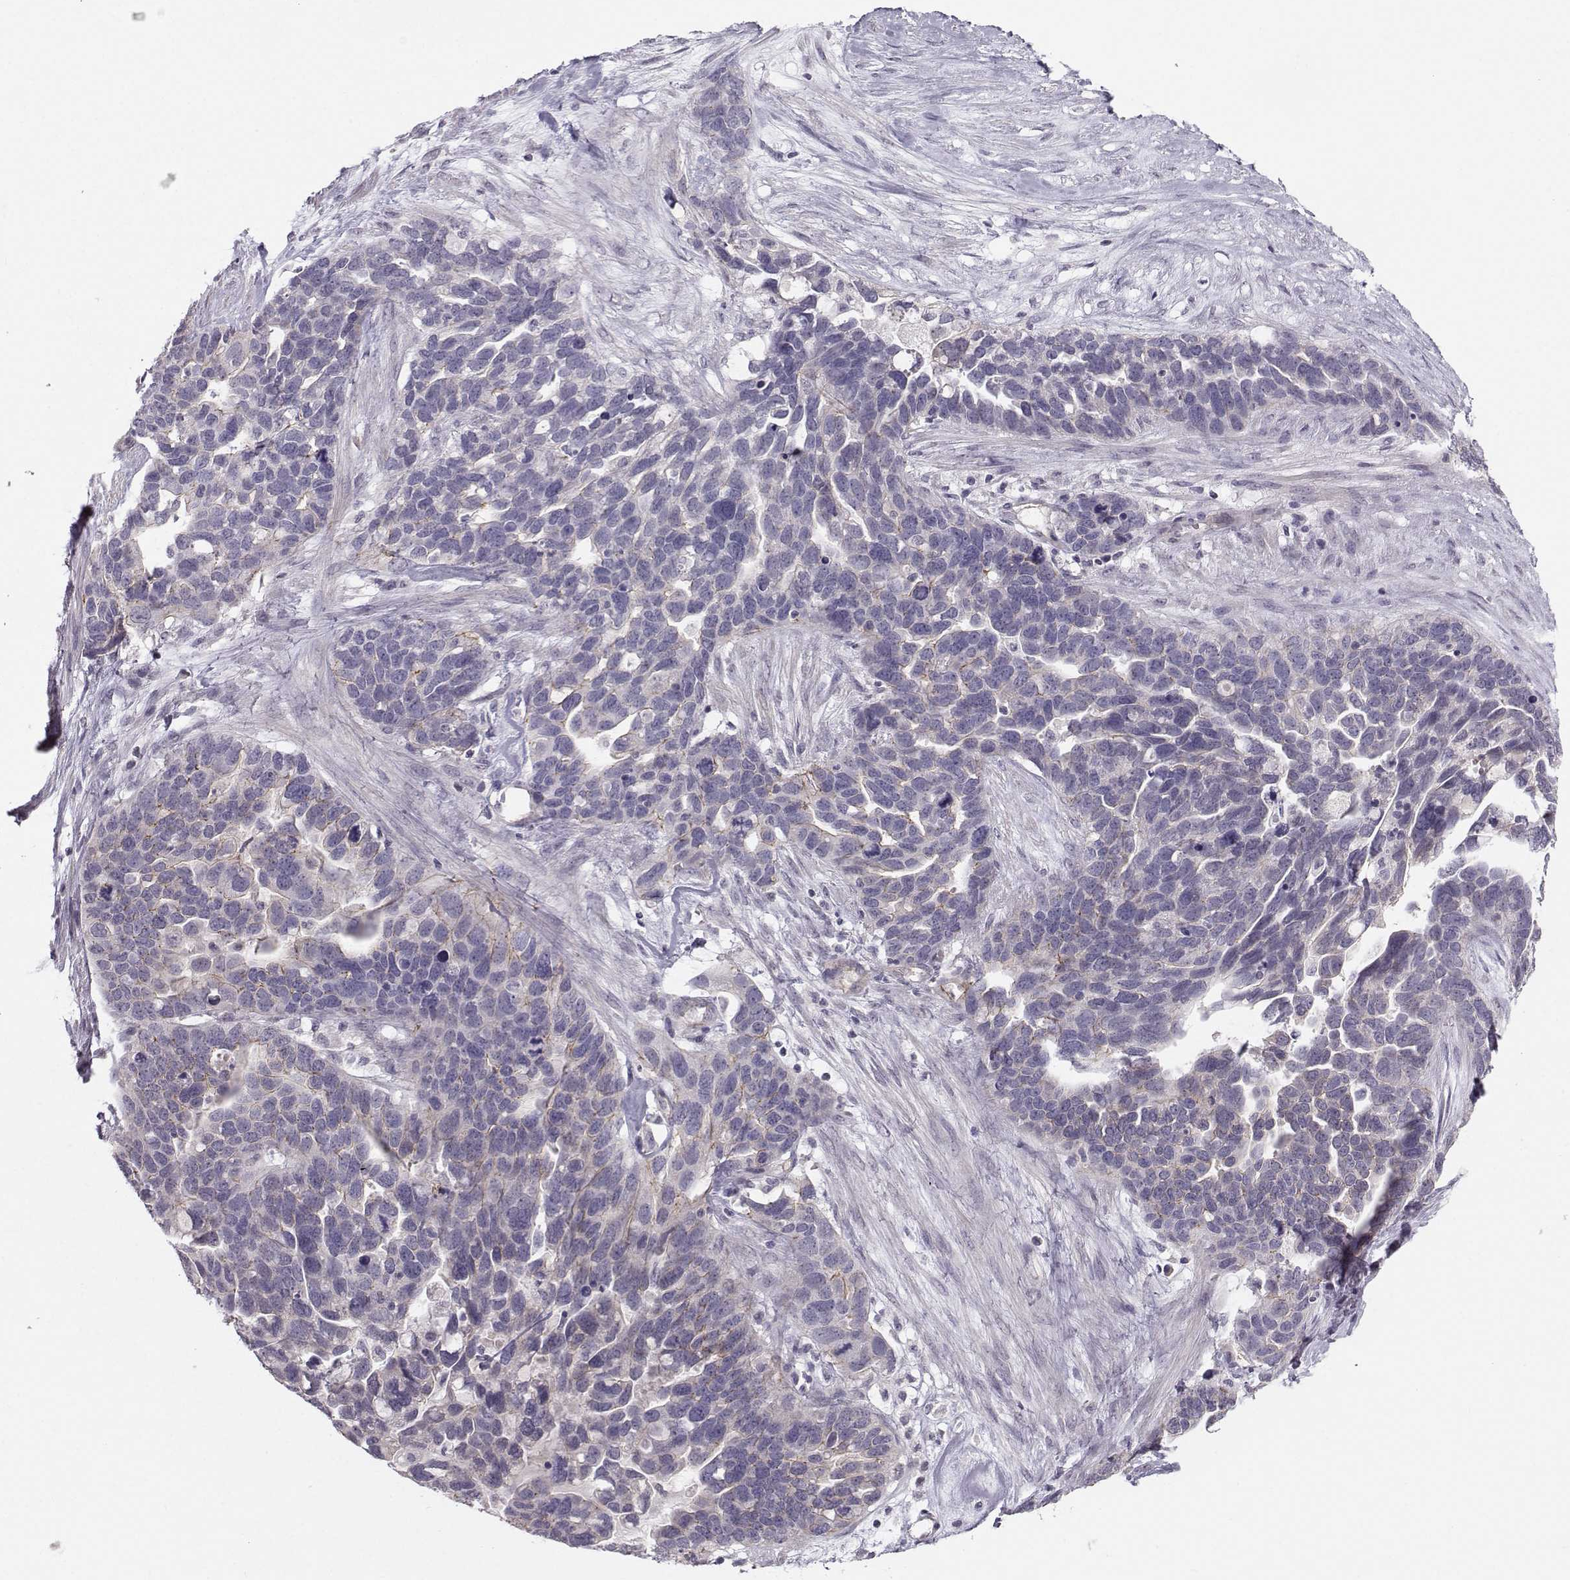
{"staining": {"intensity": "weak", "quantity": "<25%", "location": "cytoplasmic/membranous"}, "tissue": "ovarian cancer", "cell_type": "Tumor cells", "image_type": "cancer", "snomed": [{"axis": "morphology", "description": "Cystadenocarcinoma, serous, NOS"}, {"axis": "topography", "description": "Ovary"}], "caption": "Image shows no protein staining in tumor cells of serous cystadenocarcinoma (ovarian) tissue.", "gene": "MAST1", "patient": {"sex": "female", "age": 54}}